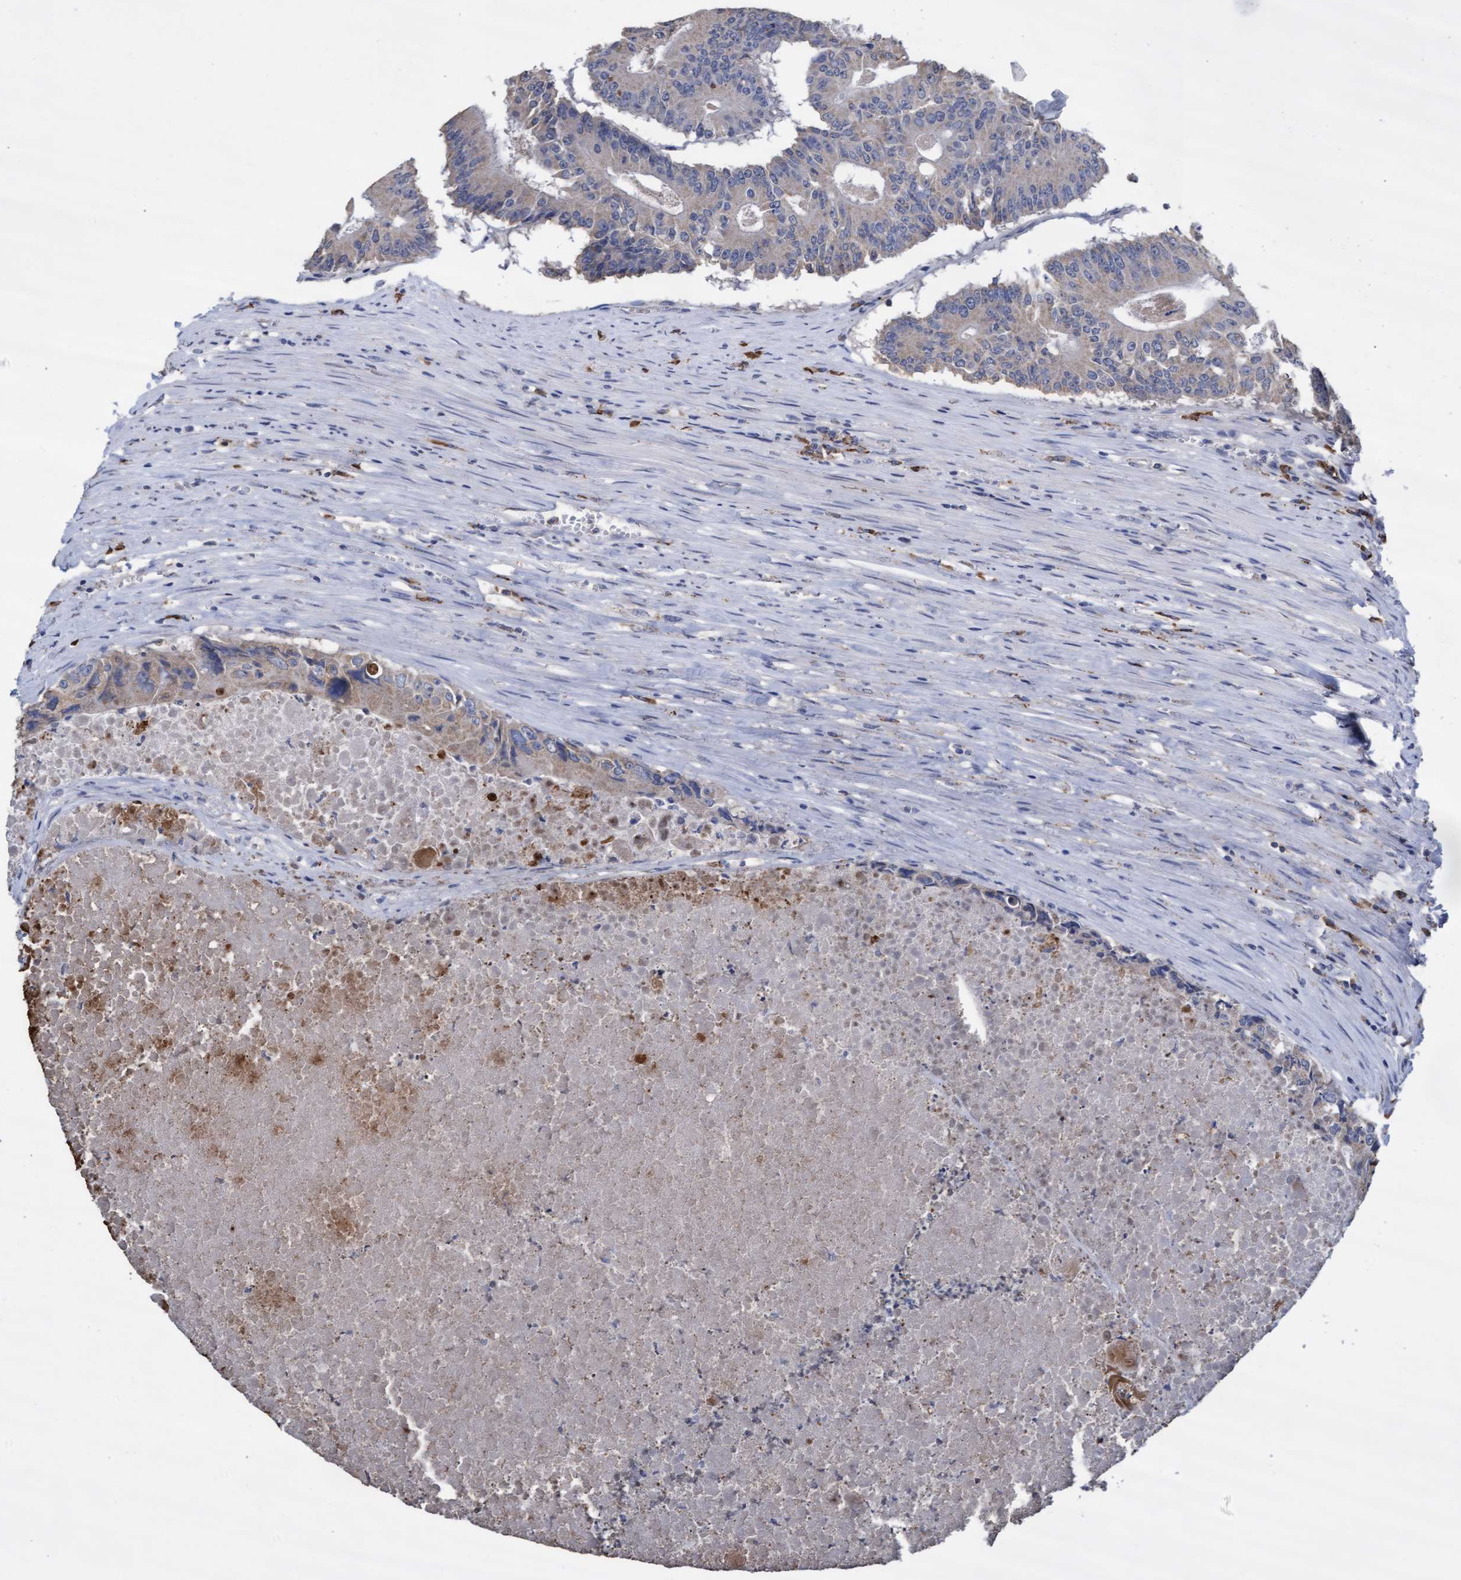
{"staining": {"intensity": "weak", "quantity": "<25%", "location": "cytoplasmic/membranous"}, "tissue": "colorectal cancer", "cell_type": "Tumor cells", "image_type": "cancer", "snomed": [{"axis": "morphology", "description": "Adenocarcinoma, NOS"}, {"axis": "topography", "description": "Colon"}], "caption": "An IHC photomicrograph of colorectal cancer is shown. There is no staining in tumor cells of colorectal cancer. Brightfield microscopy of immunohistochemistry (IHC) stained with DAB (3,3'-diaminobenzidine) (brown) and hematoxylin (blue), captured at high magnification.", "gene": "GPR39", "patient": {"sex": "male", "age": 87}}